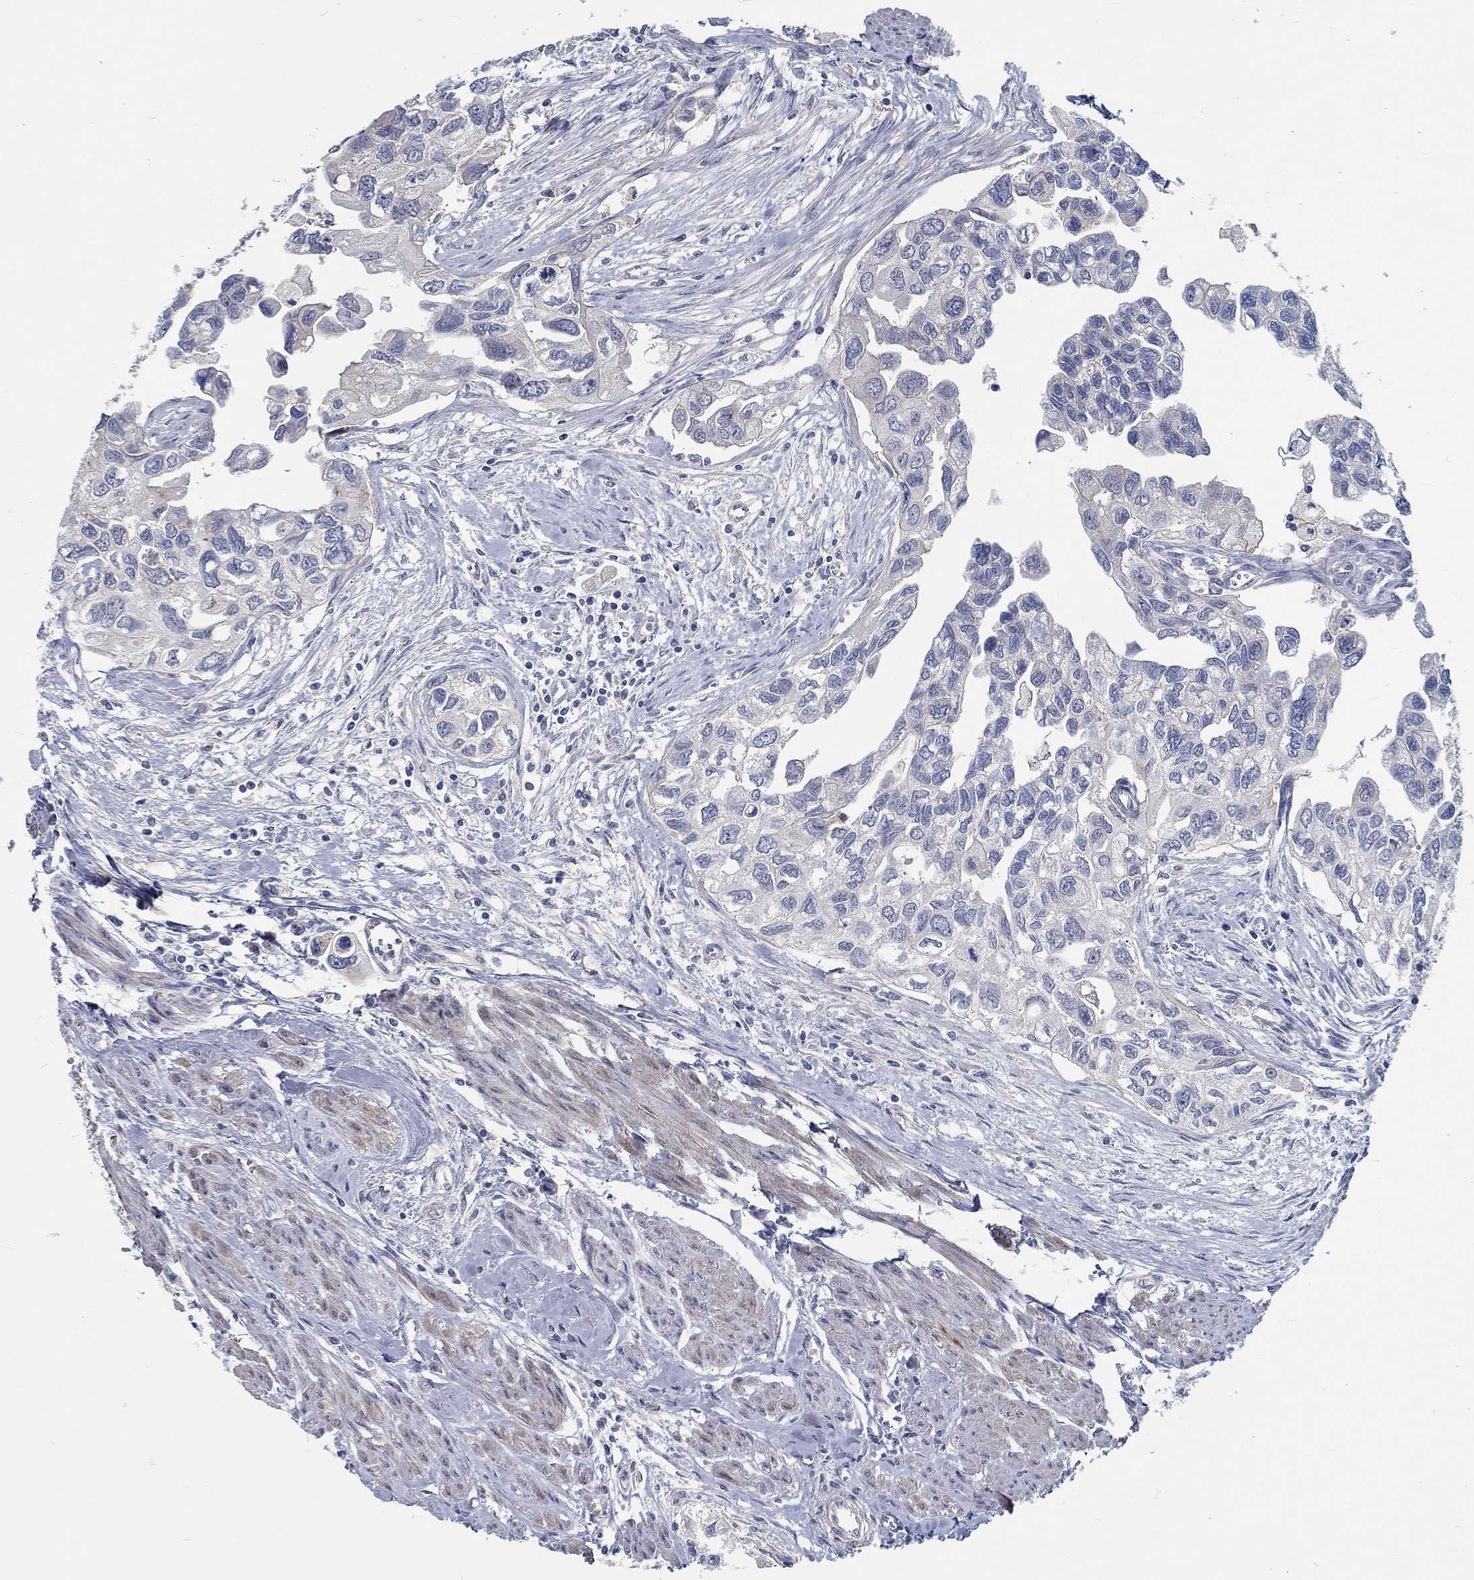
{"staining": {"intensity": "negative", "quantity": "none", "location": "none"}, "tissue": "urothelial cancer", "cell_type": "Tumor cells", "image_type": "cancer", "snomed": [{"axis": "morphology", "description": "Urothelial carcinoma, High grade"}, {"axis": "topography", "description": "Urinary bladder"}], "caption": "Tumor cells show no significant protein positivity in high-grade urothelial carcinoma. Nuclei are stained in blue.", "gene": "MYBPC1", "patient": {"sex": "male", "age": 59}}